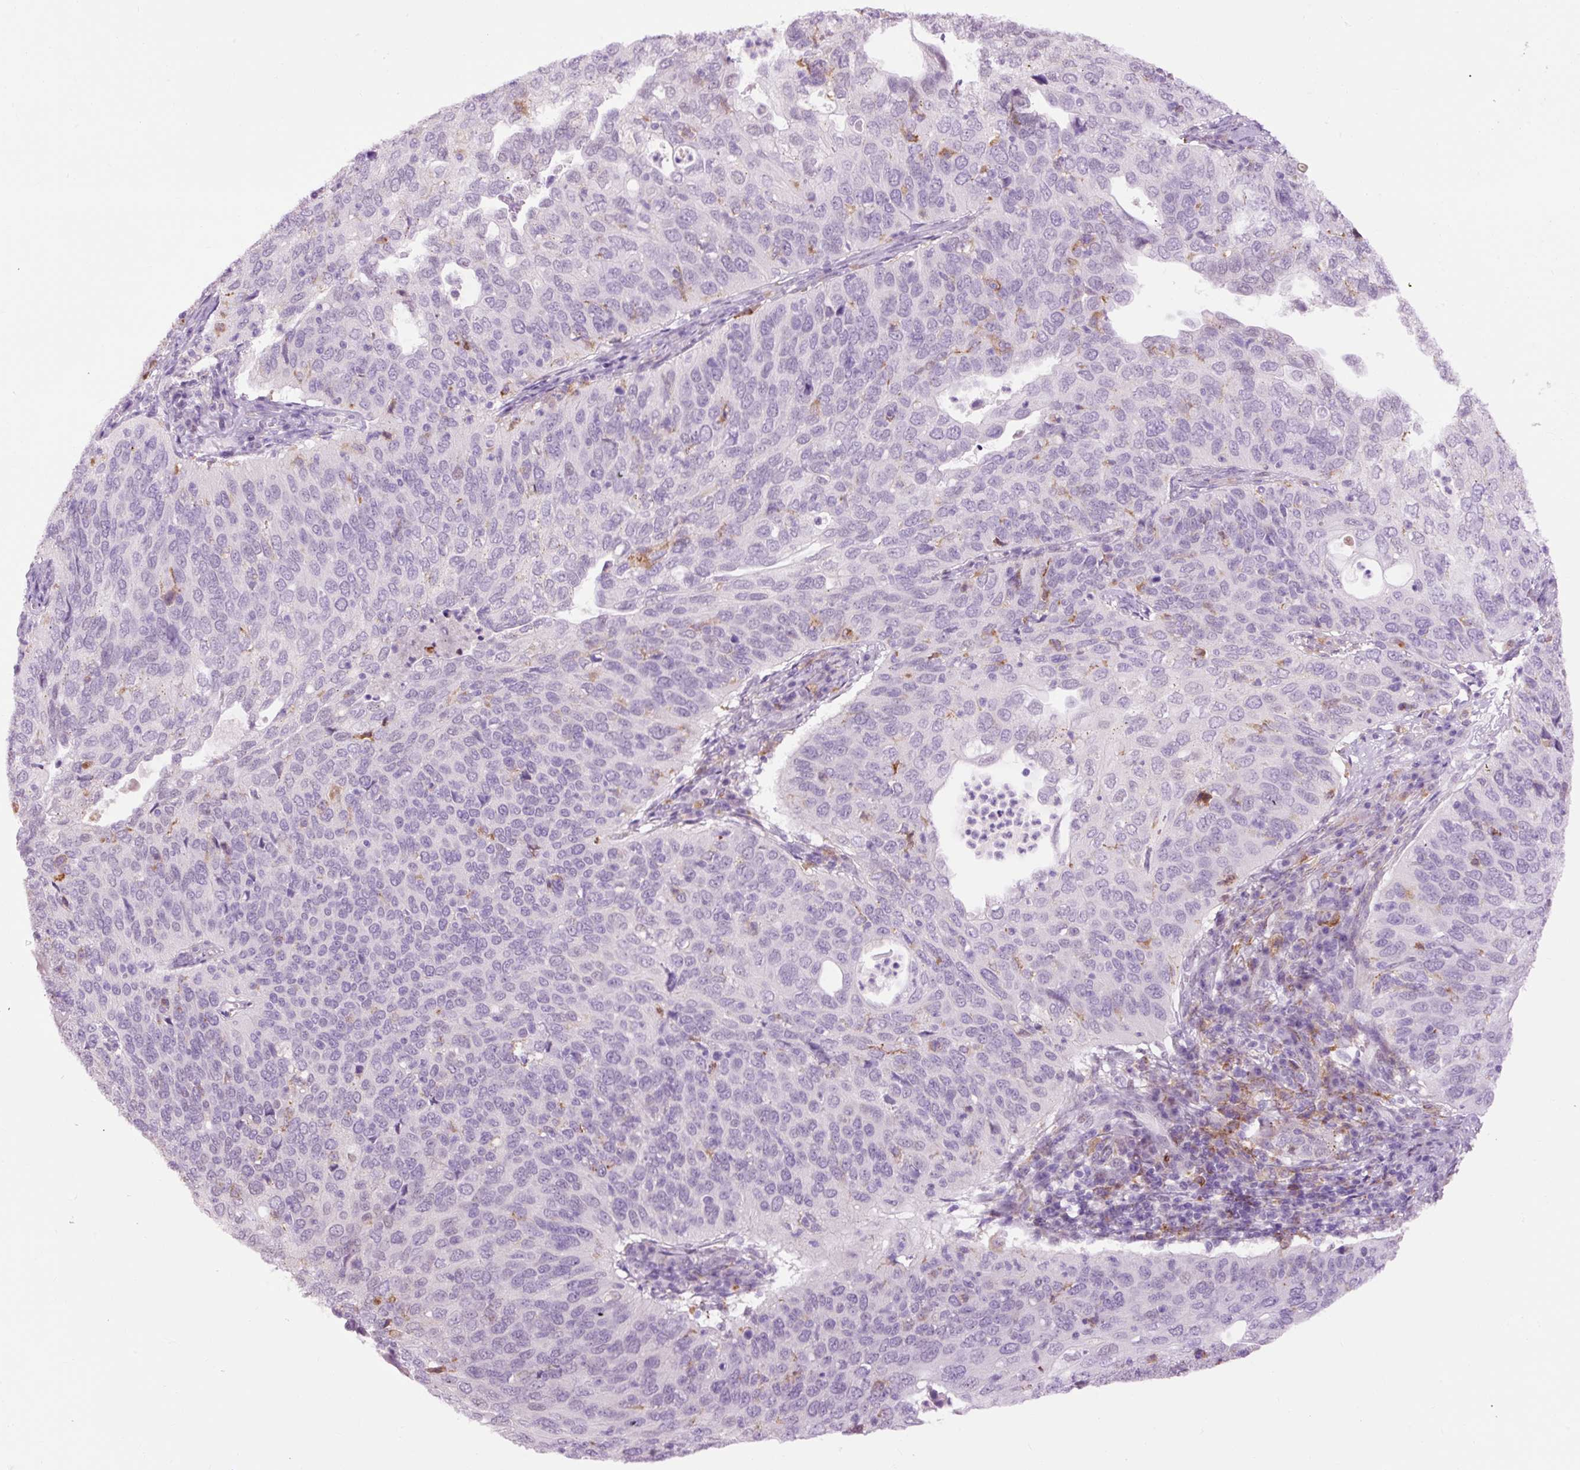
{"staining": {"intensity": "negative", "quantity": "none", "location": "none"}, "tissue": "cervical cancer", "cell_type": "Tumor cells", "image_type": "cancer", "snomed": [{"axis": "morphology", "description": "Squamous cell carcinoma, NOS"}, {"axis": "topography", "description": "Cervix"}], "caption": "This is an immunohistochemistry (IHC) micrograph of cervical squamous cell carcinoma. There is no staining in tumor cells.", "gene": "LY86", "patient": {"sex": "female", "age": 36}}